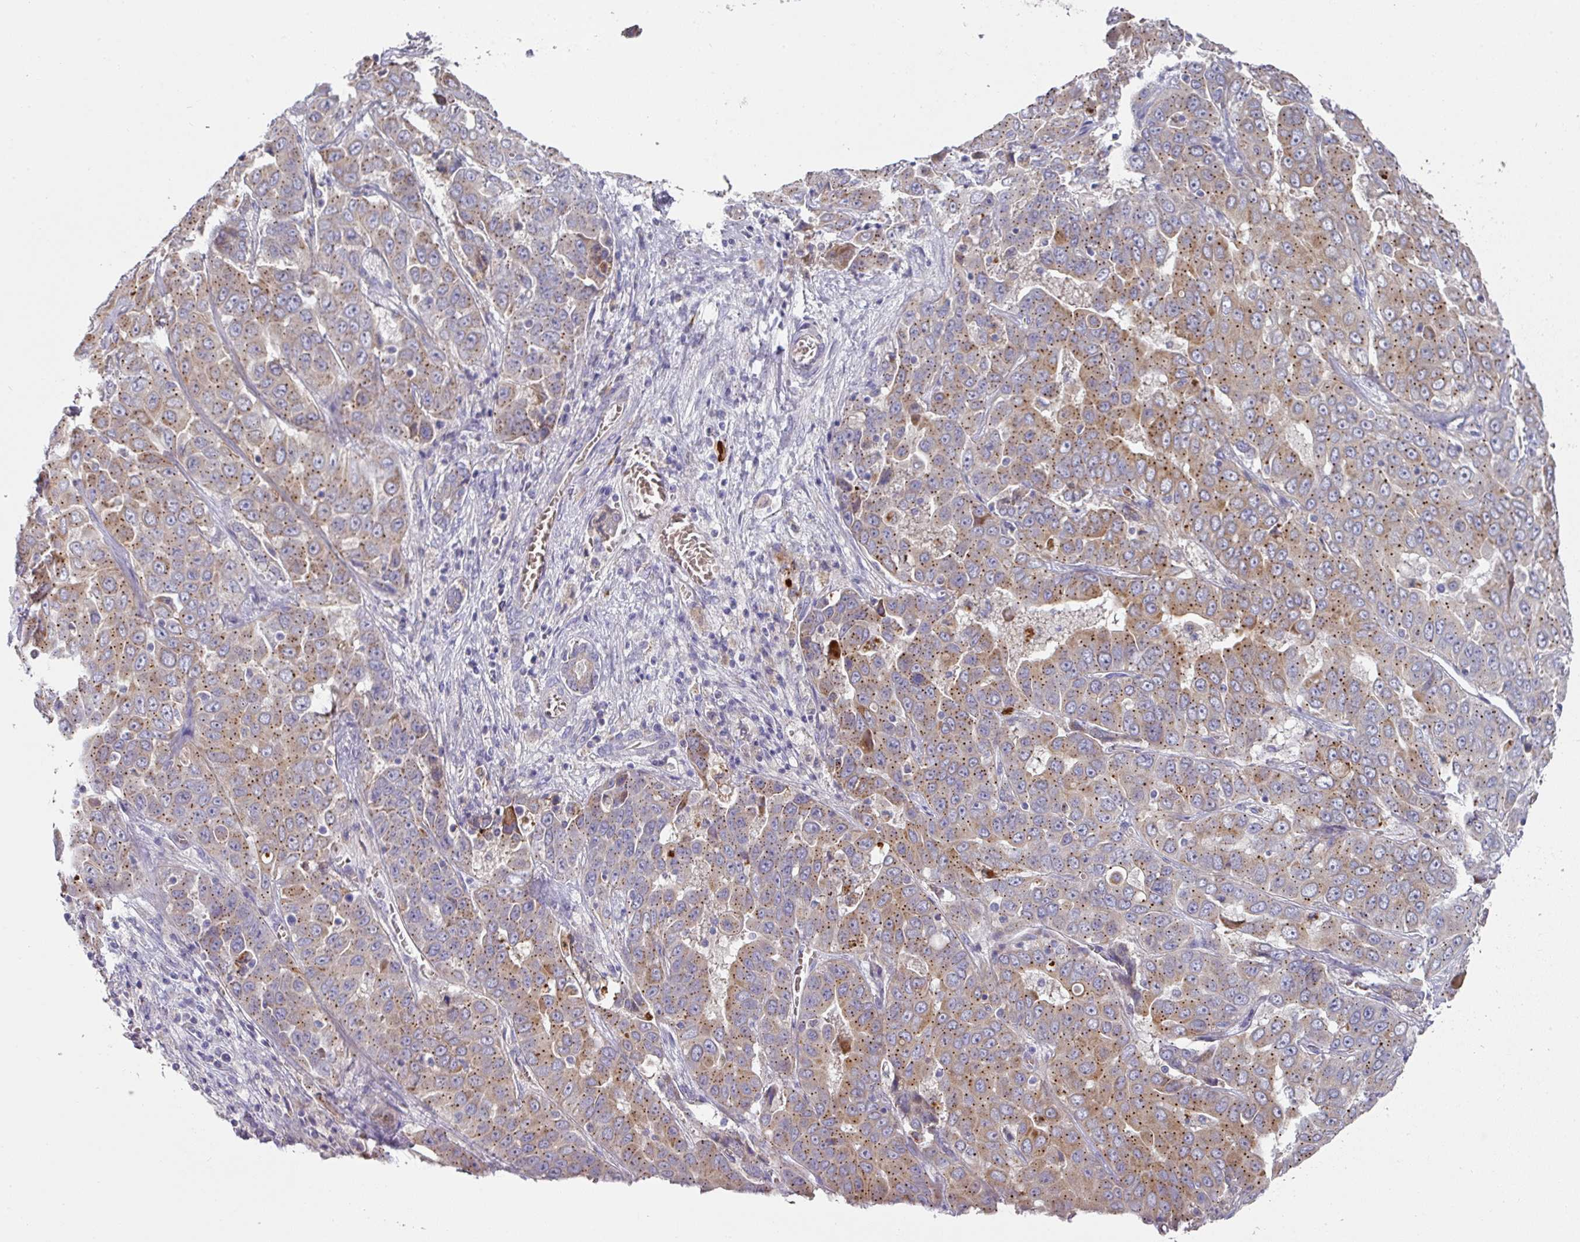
{"staining": {"intensity": "moderate", "quantity": ">75%", "location": "cytoplasmic/membranous"}, "tissue": "liver cancer", "cell_type": "Tumor cells", "image_type": "cancer", "snomed": [{"axis": "morphology", "description": "Cholangiocarcinoma"}, {"axis": "topography", "description": "Liver"}], "caption": "Immunohistochemistry of human liver cancer (cholangiocarcinoma) displays medium levels of moderate cytoplasmic/membranous expression in about >75% of tumor cells.", "gene": "IL4R", "patient": {"sex": "female", "age": 52}}